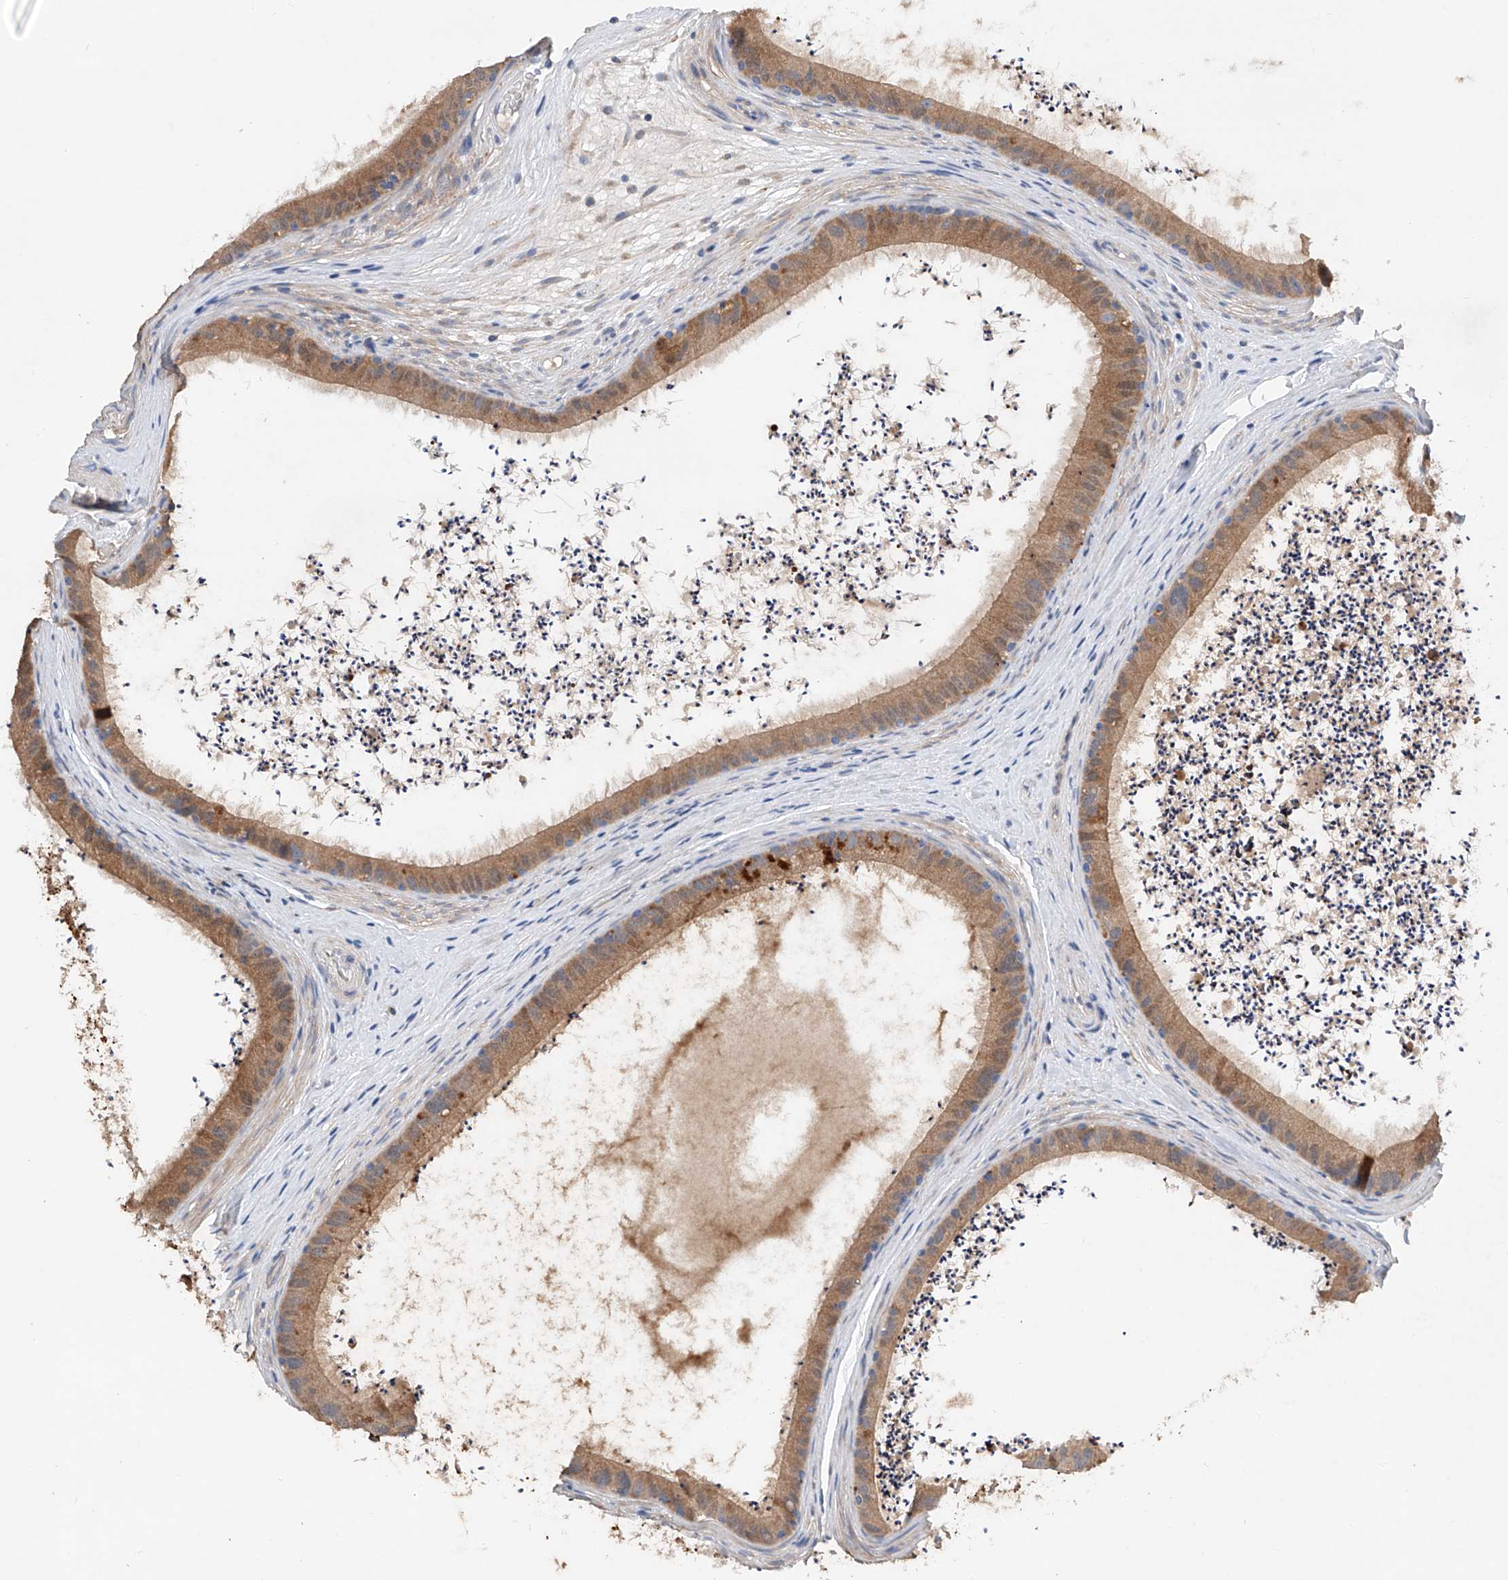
{"staining": {"intensity": "moderate", "quantity": "25%-75%", "location": "cytoplasmic/membranous"}, "tissue": "epididymis", "cell_type": "Glandular cells", "image_type": "normal", "snomed": [{"axis": "morphology", "description": "Normal tissue, NOS"}, {"axis": "topography", "description": "Epididymis, spermatic cord, NOS"}], "caption": "This photomicrograph displays IHC staining of benign epididymis, with medium moderate cytoplasmic/membranous staining in approximately 25%-75% of glandular cells.", "gene": "GPC4", "patient": {"sex": "male", "age": 50}}